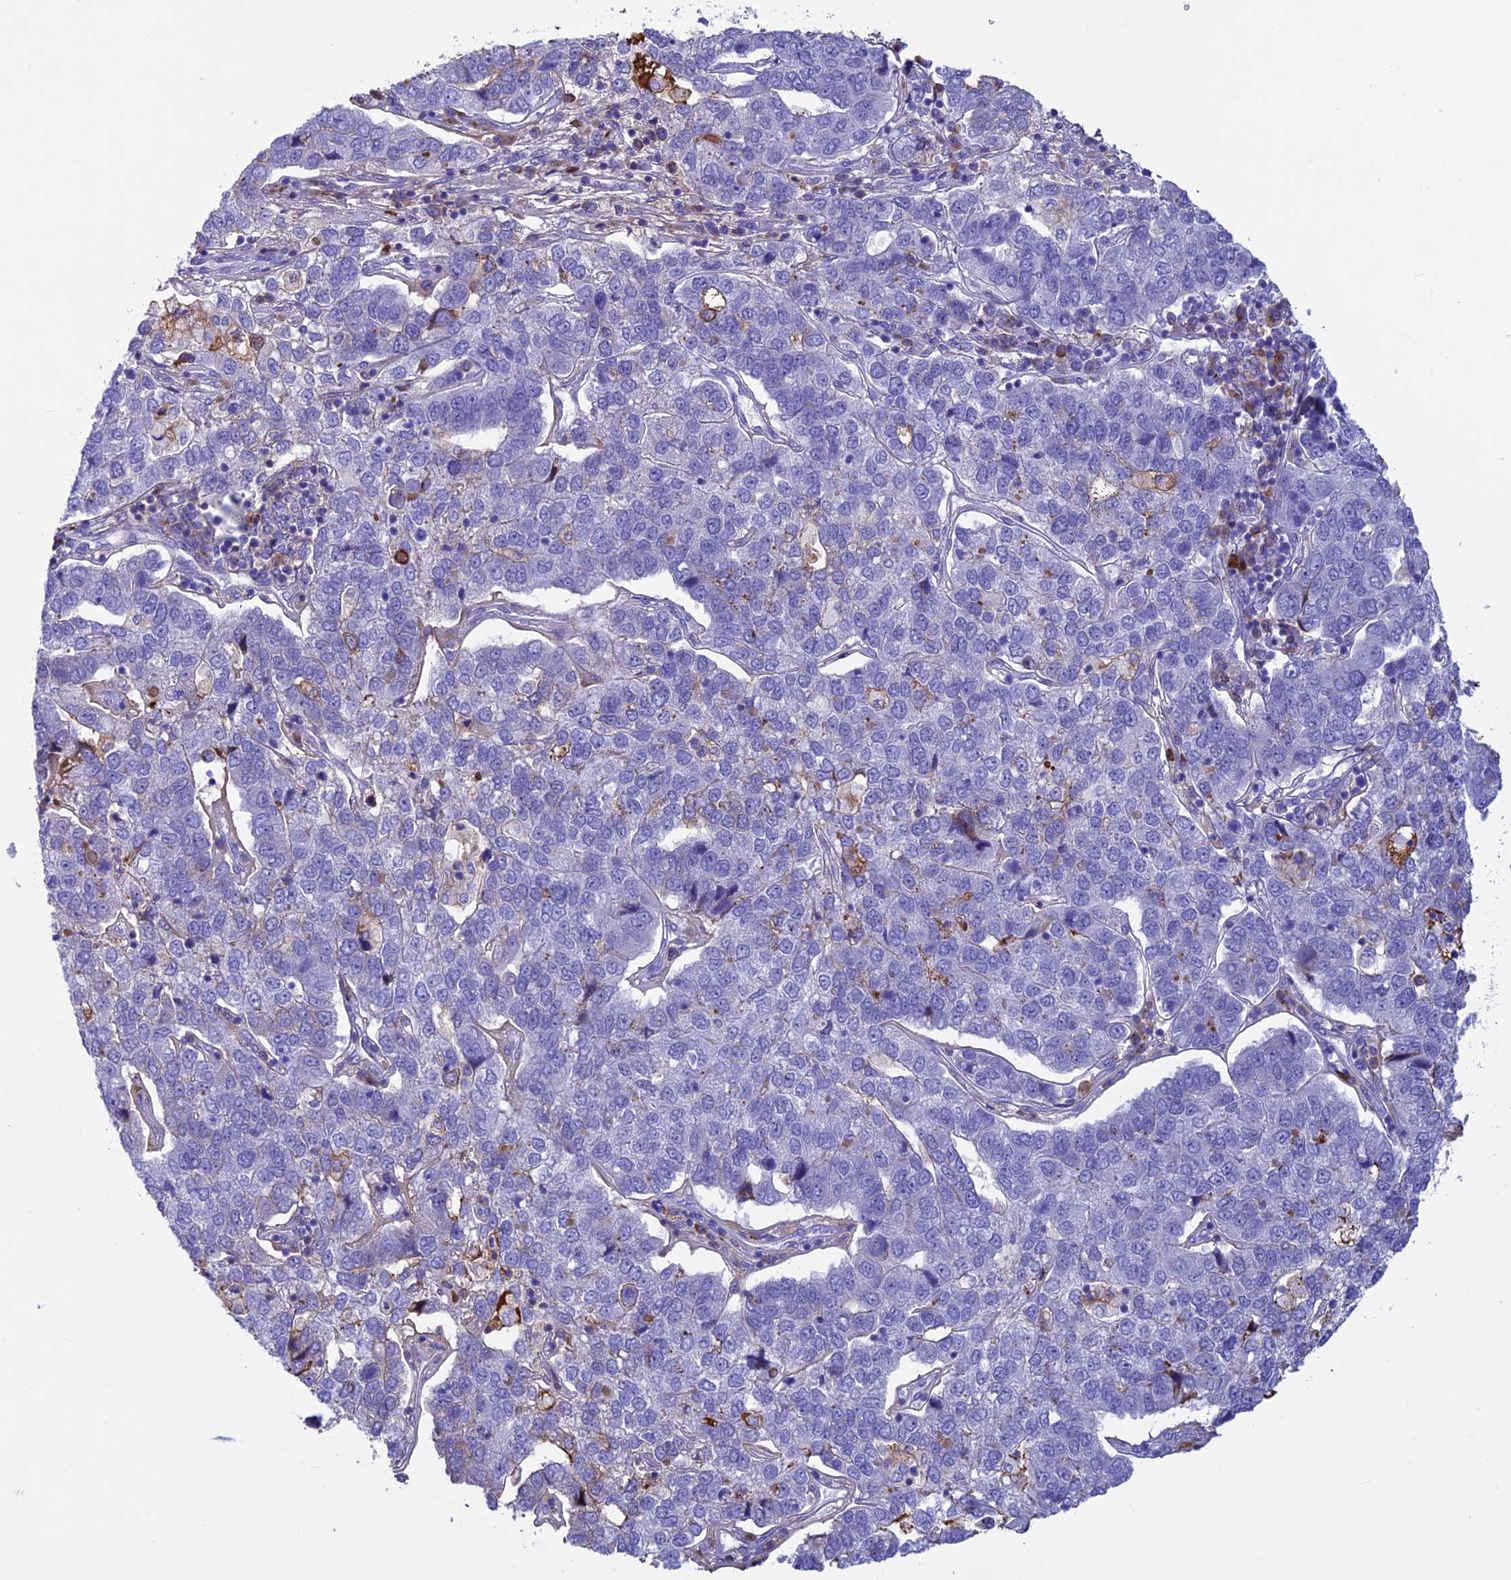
{"staining": {"intensity": "negative", "quantity": "none", "location": "none"}, "tissue": "pancreatic cancer", "cell_type": "Tumor cells", "image_type": "cancer", "snomed": [{"axis": "morphology", "description": "Adenocarcinoma, NOS"}, {"axis": "topography", "description": "Pancreas"}], "caption": "IHC image of neoplastic tissue: pancreatic cancer stained with DAB (3,3'-diaminobenzidine) exhibits no significant protein staining in tumor cells.", "gene": "IGSF6", "patient": {"sex": "female", "age": 61}}